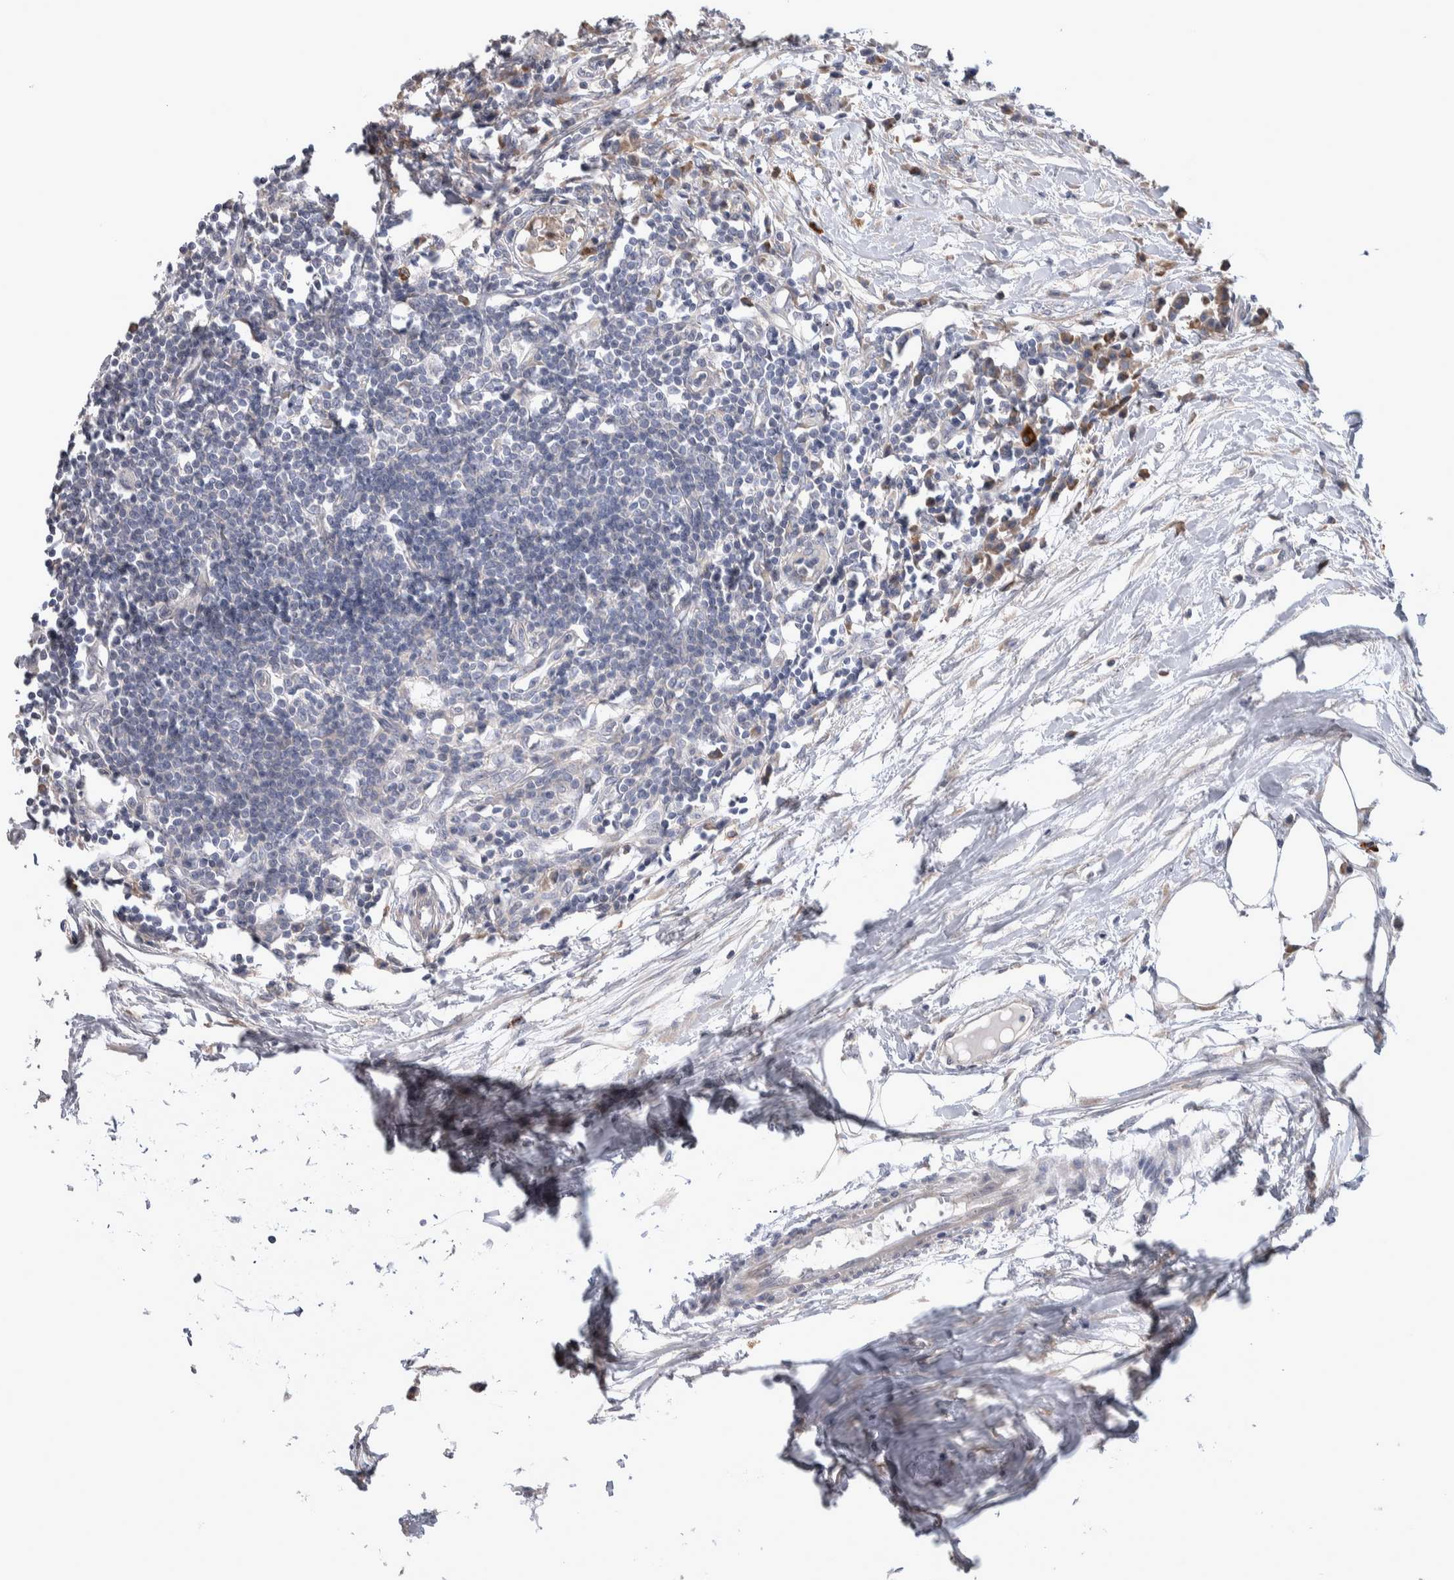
{"staining": {"intensity": "negative", "quantity": "none", "location": "none"}, "tissue": "lymph node", "cell_type": "Germinal center cells", "image_type": "normal", "snomed": [{"axis": "morphology", "description": "Normal tissue, NOS"}, {"axis": "morphology", "description": "Malignant melanoma, Metastatic site"}, {"axis": "topography", "description": "Lymph node"}], "caption": "An immunohistochemistry (IHC) image of benign lymph node is shown. There is no staining in germinal center cells of lymph node. (Brightfield microscopy of DAB (3,3'-diaminobenzidine) IHC at high magnification).", "gene": "IBTK", "patient": {"sex": "male", "age": 41}}